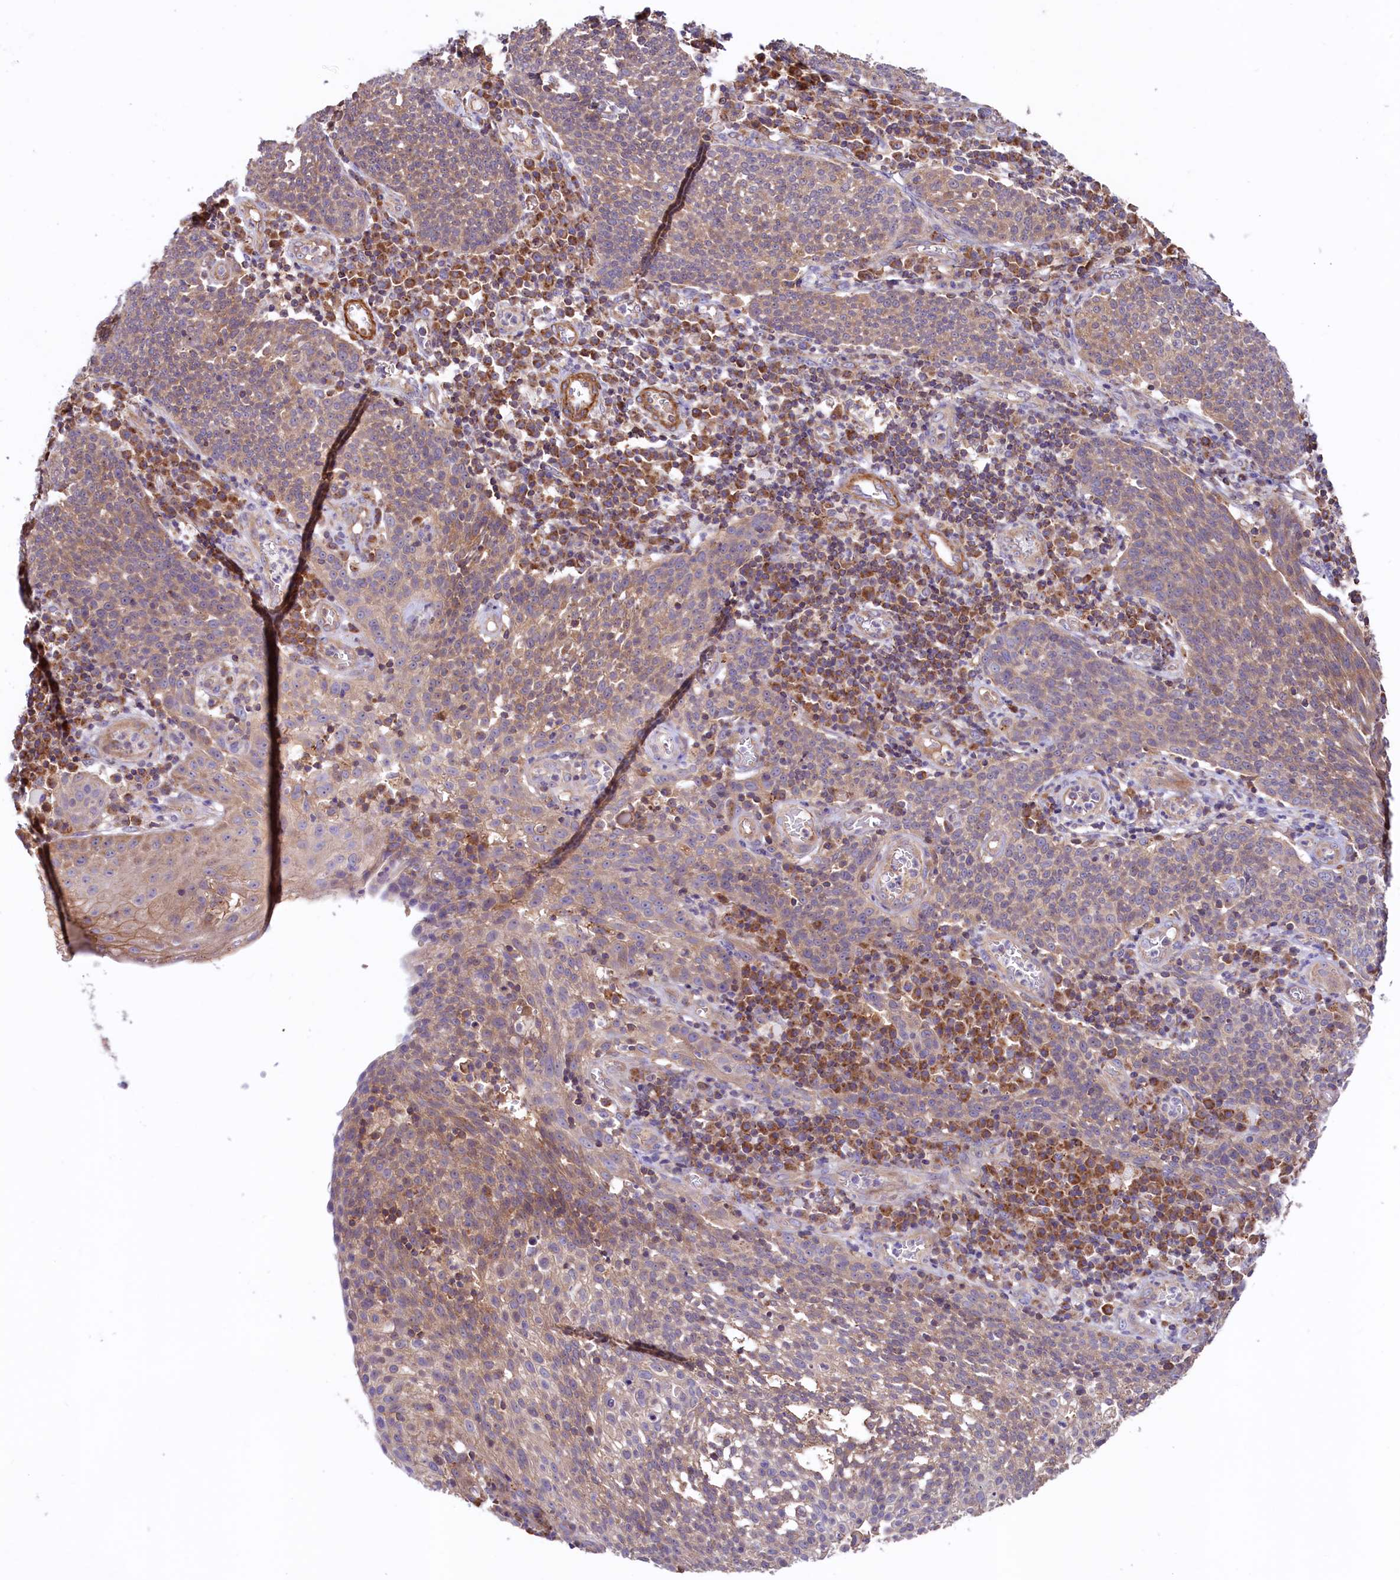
{"staining": {"intensity": "weak", "quantity": ">75%", "location": "cytoplasmic/membranous"}, "tissue": "cervical cancer", "cell_type": "Tumor cells", "image_type": "cancer", "snomed": [{"axis": "morphology", "description": "Squamous cell carcinoma, NOS"}, {"axis": "topography", "description": "Cervix"}], "caption": "Cervical squamous cell carcinoma stained with DAB immunohistochemistry (IHC) exhibits low levels of weak cytoplasmic/membranous positivity in about >75% of tumor cells.", "gene": "CIAO3", "patient": {"sex": "female", "age": 34}}